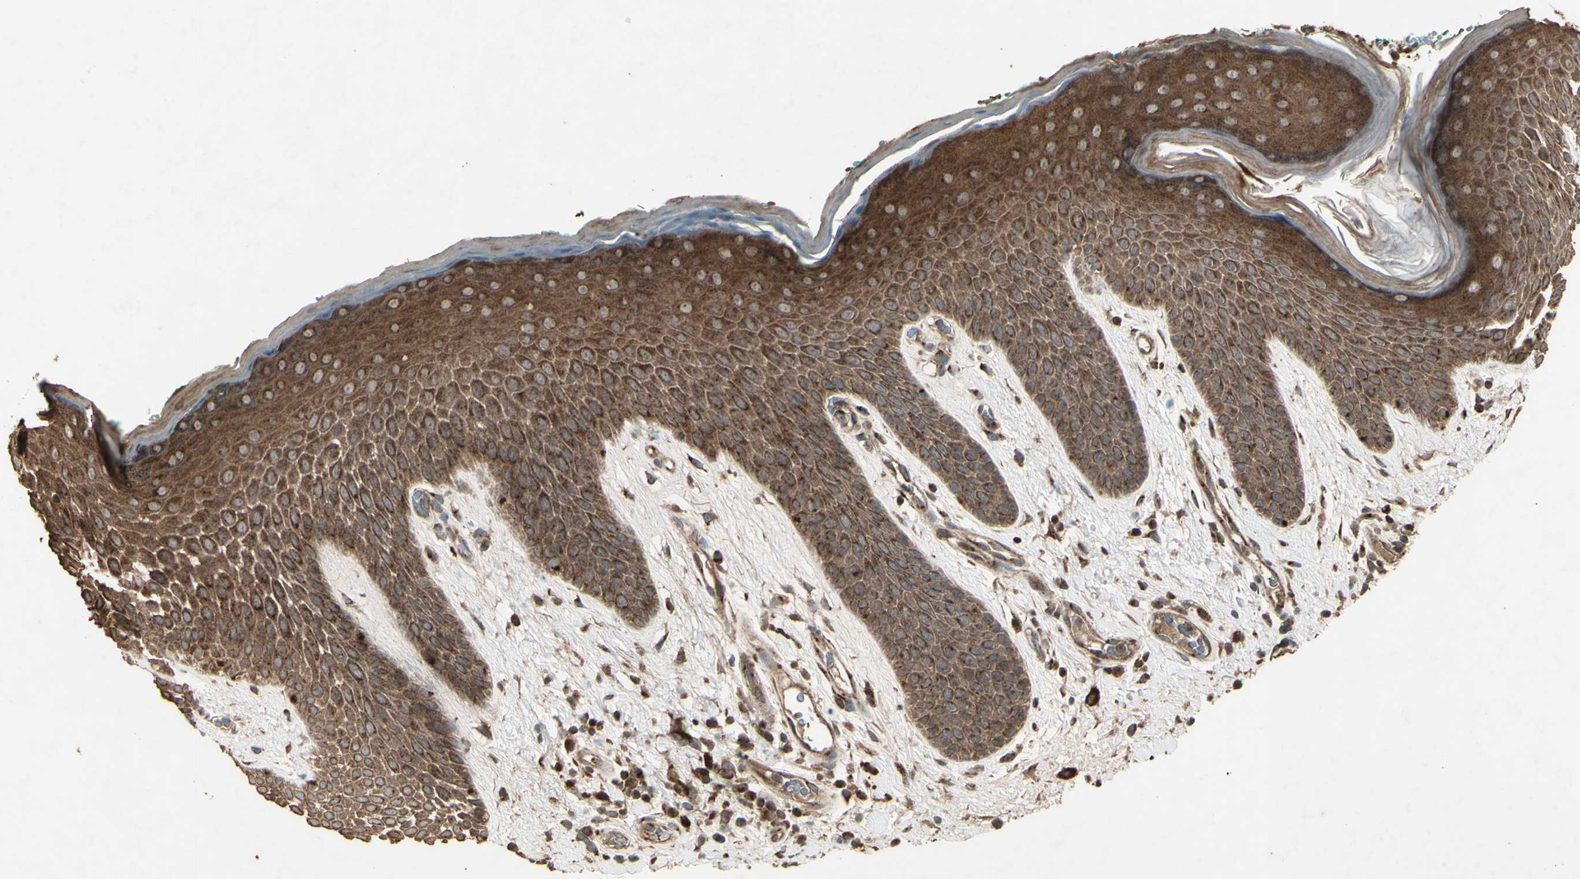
{"staining": {"intensity": "strong", "quantity": ">75%", "location": "cytoplasmic/membranous"}, "tissue": "skin", "cell_type": "Epidermal cells", "image_type": "normal", "snomed": [{"axis": "morphology", "description": "Normal tissue, NOS"}, {"axis": "topography", "description": "Anal"}], "caption": "Immunohistochemical staining of unremarkable skin displays strong cytoplasmic/membranous protein expression in approximately >75% of epidermal cells.", "gene": "AP1G1", "patient": {"sex": "male", "age": 74}}